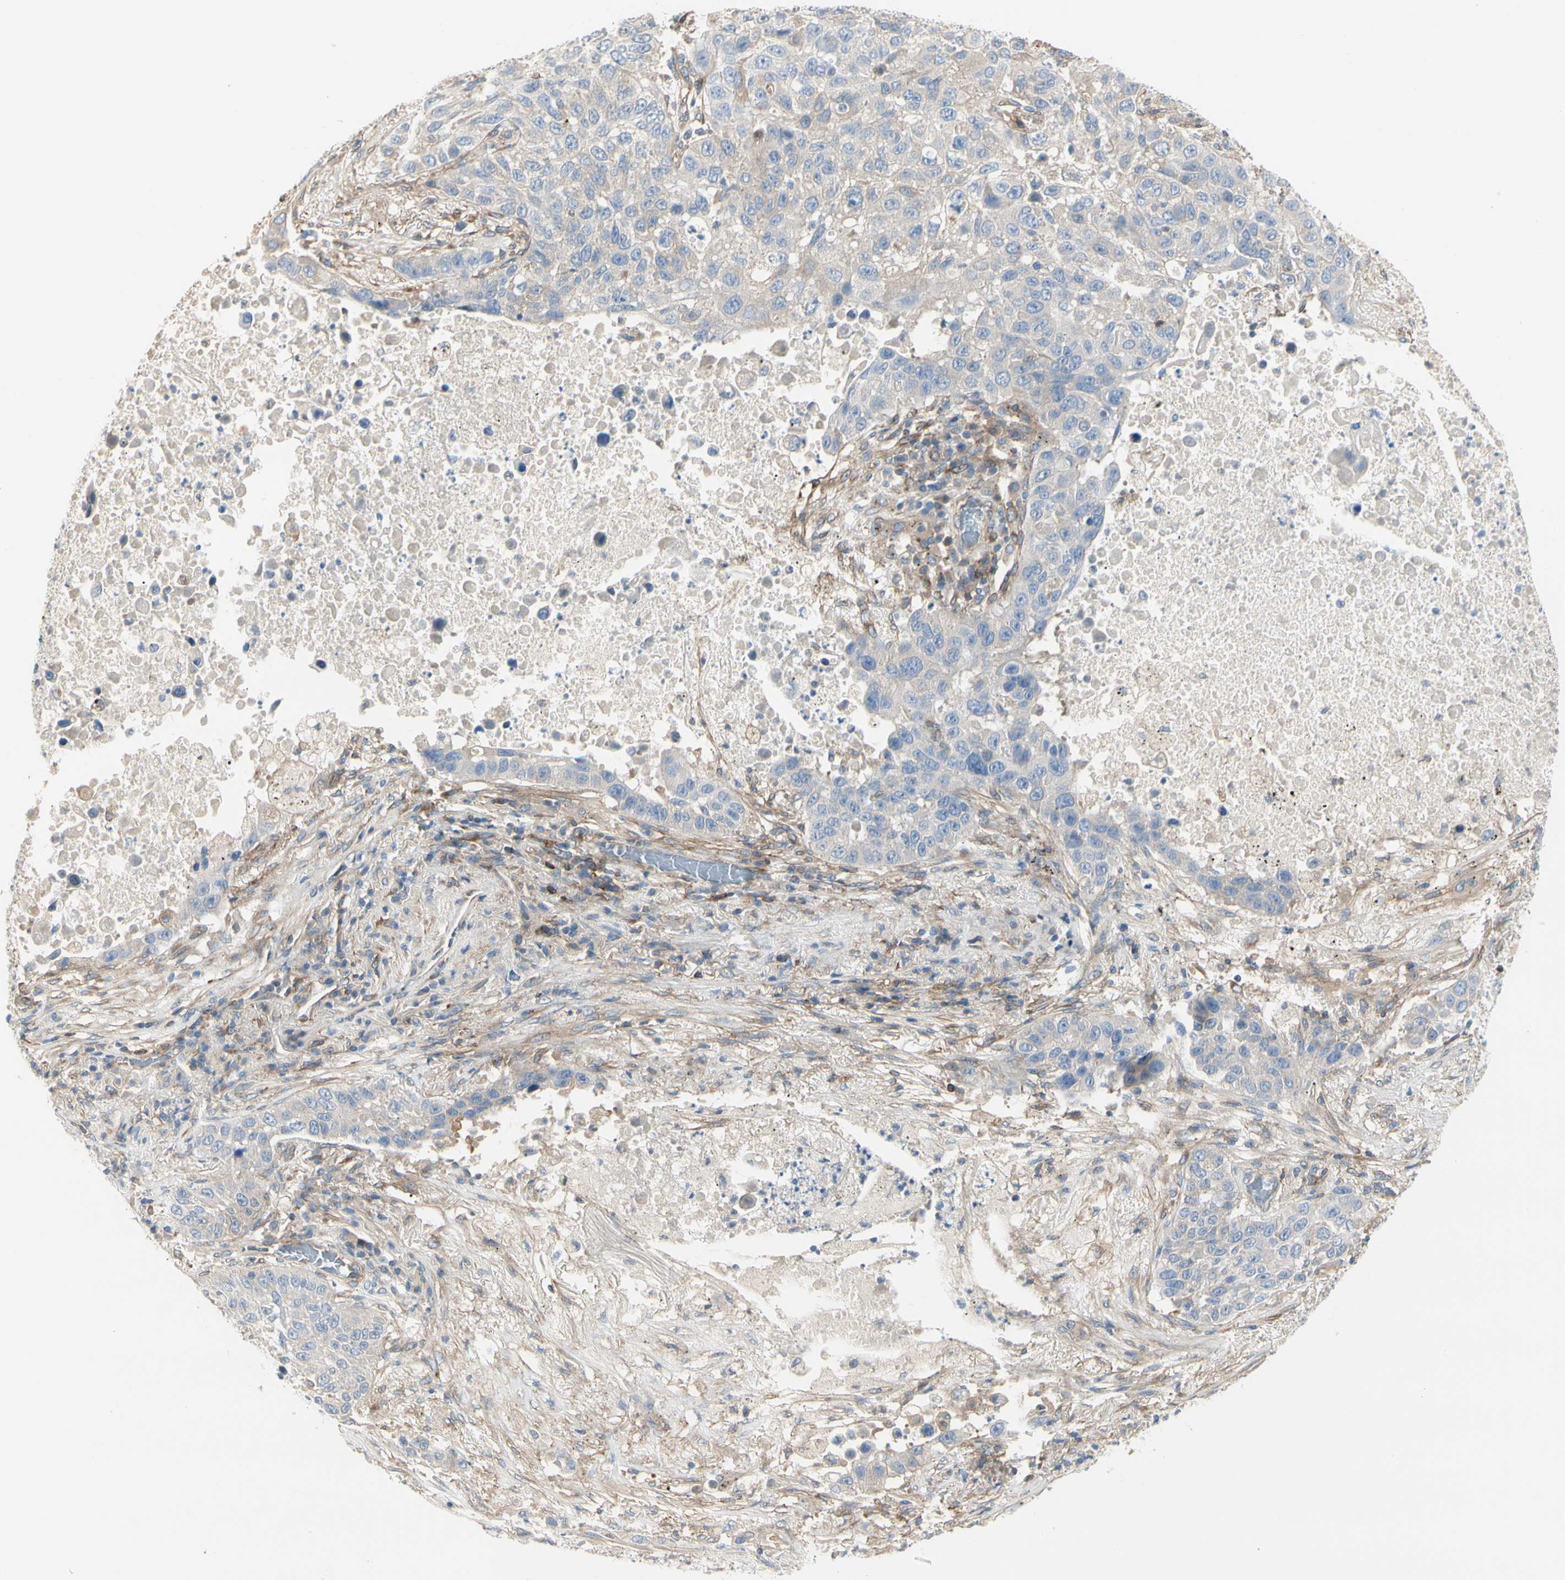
{"staining": {"intensity": "weak", "quantity": "25%-75%", "location": "cytoplasmic/membranous"}, "tissue": "lung cancer", "cell_type": "Tumor cells", "image_type": "cancer", "snomed": [{"axis": "morphology", "description": "Squamous cell carcinoma, NOS"}, {"axis": "topography", "description": "Lung"}], "caption": "Lung cancer stained with immunohistochemistry (IHC) demonstrates weak cytoplasmic/membranous staining in about 25%-75% of tumor cells.", "gene": "NFKB2", "patient": {"sex": "male", "age": 57}}